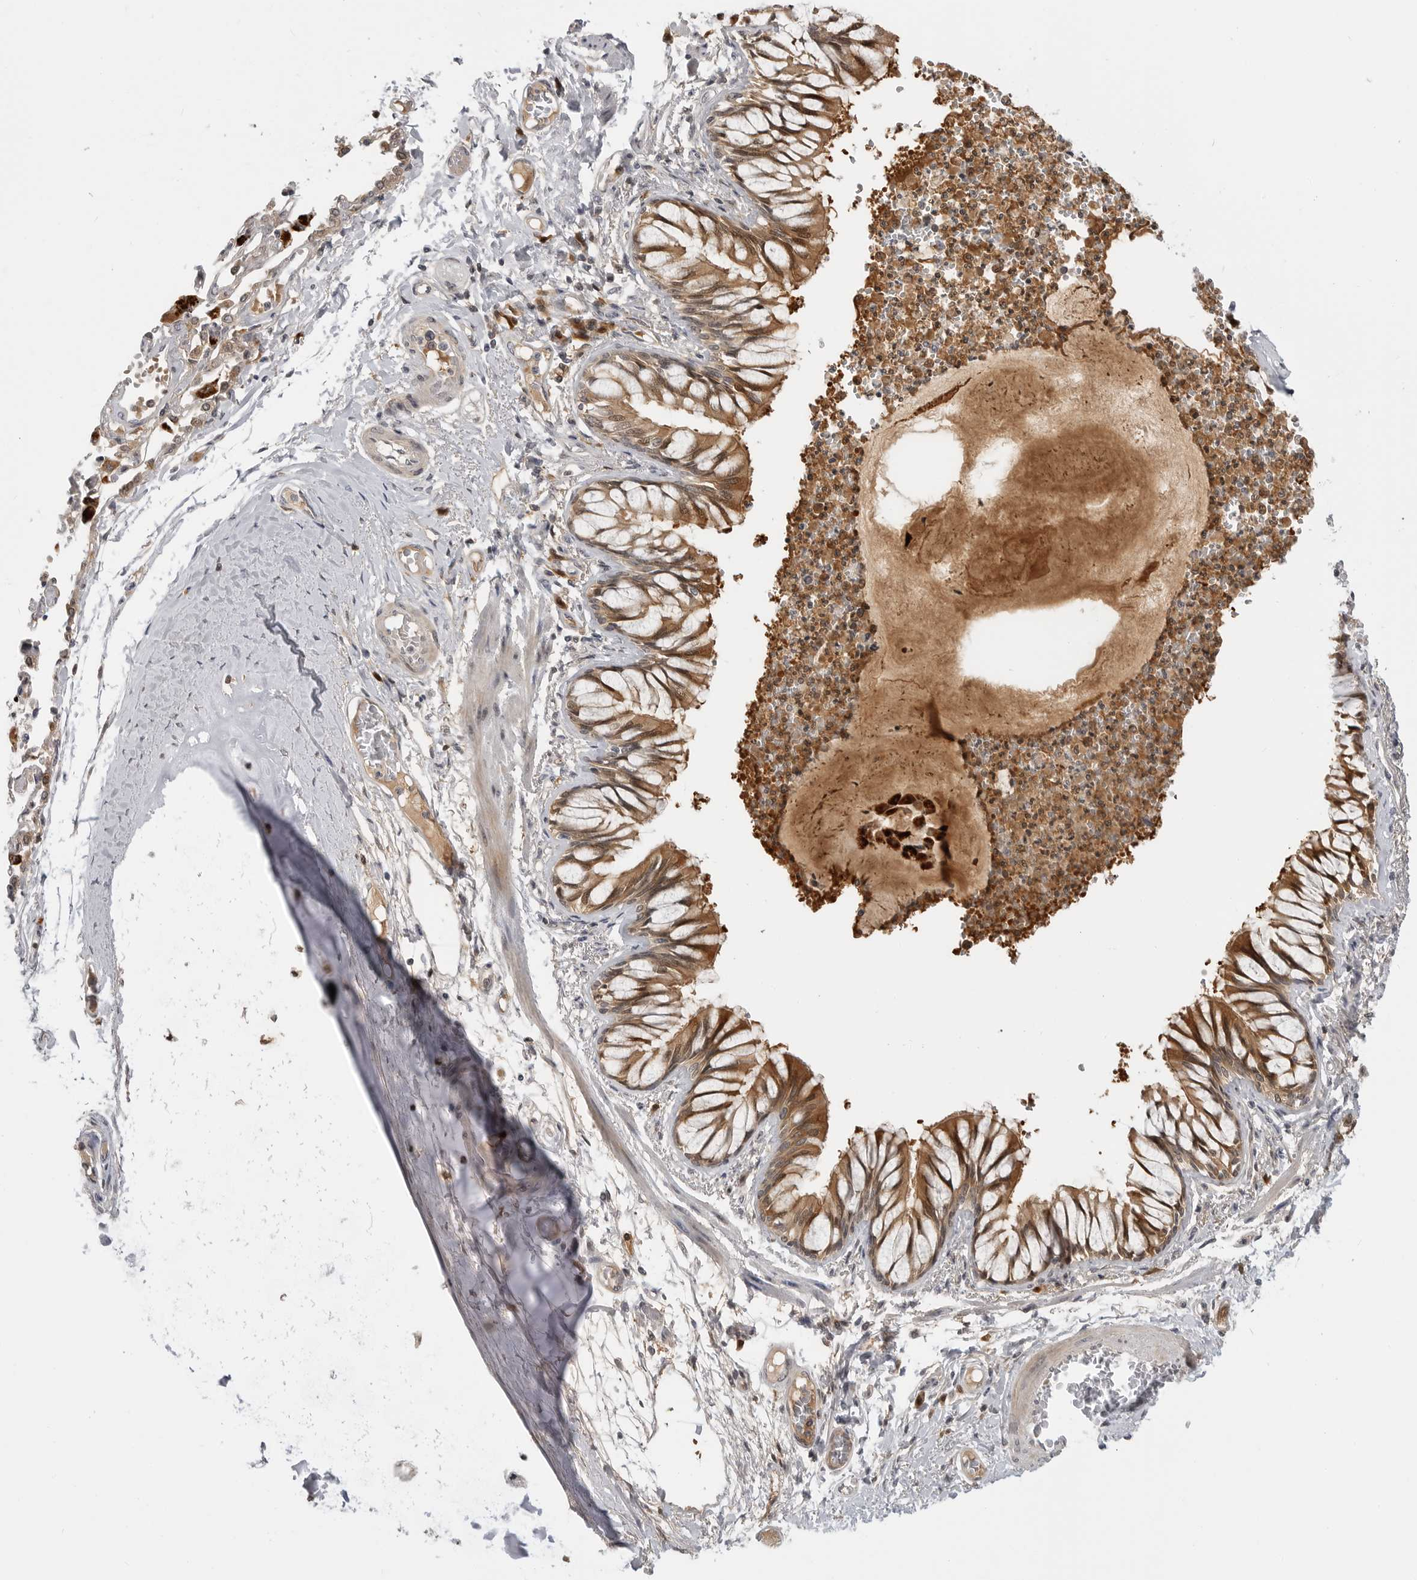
{"staining": {"intensity": "moderate", "quantity": ">75%", "location": "cytoplasmic/membranous,nuclear"}, "tissue": "bronchus", "cell_type": "Respiratory epithelial cells", "image_type": "normal", "snomed": [{"axis": "morphology", "description": "Normal tissue, NOS"}, {"axis": "topography", "description": "Cartilage tissue"}, {"axis": "topography", "description": "Bronchus"}, {"axis": "topography", "description": "Lung"}], "caption": "This histopathology image displays immunohistochemistry staining of normal human bronchus, with medium moderate cytoplasmic/membranous,nuclear expression in about >75% of respiratory epithelial cells.", "gene": "CTIF", "patient": {"sex": "female", "age": 49}}